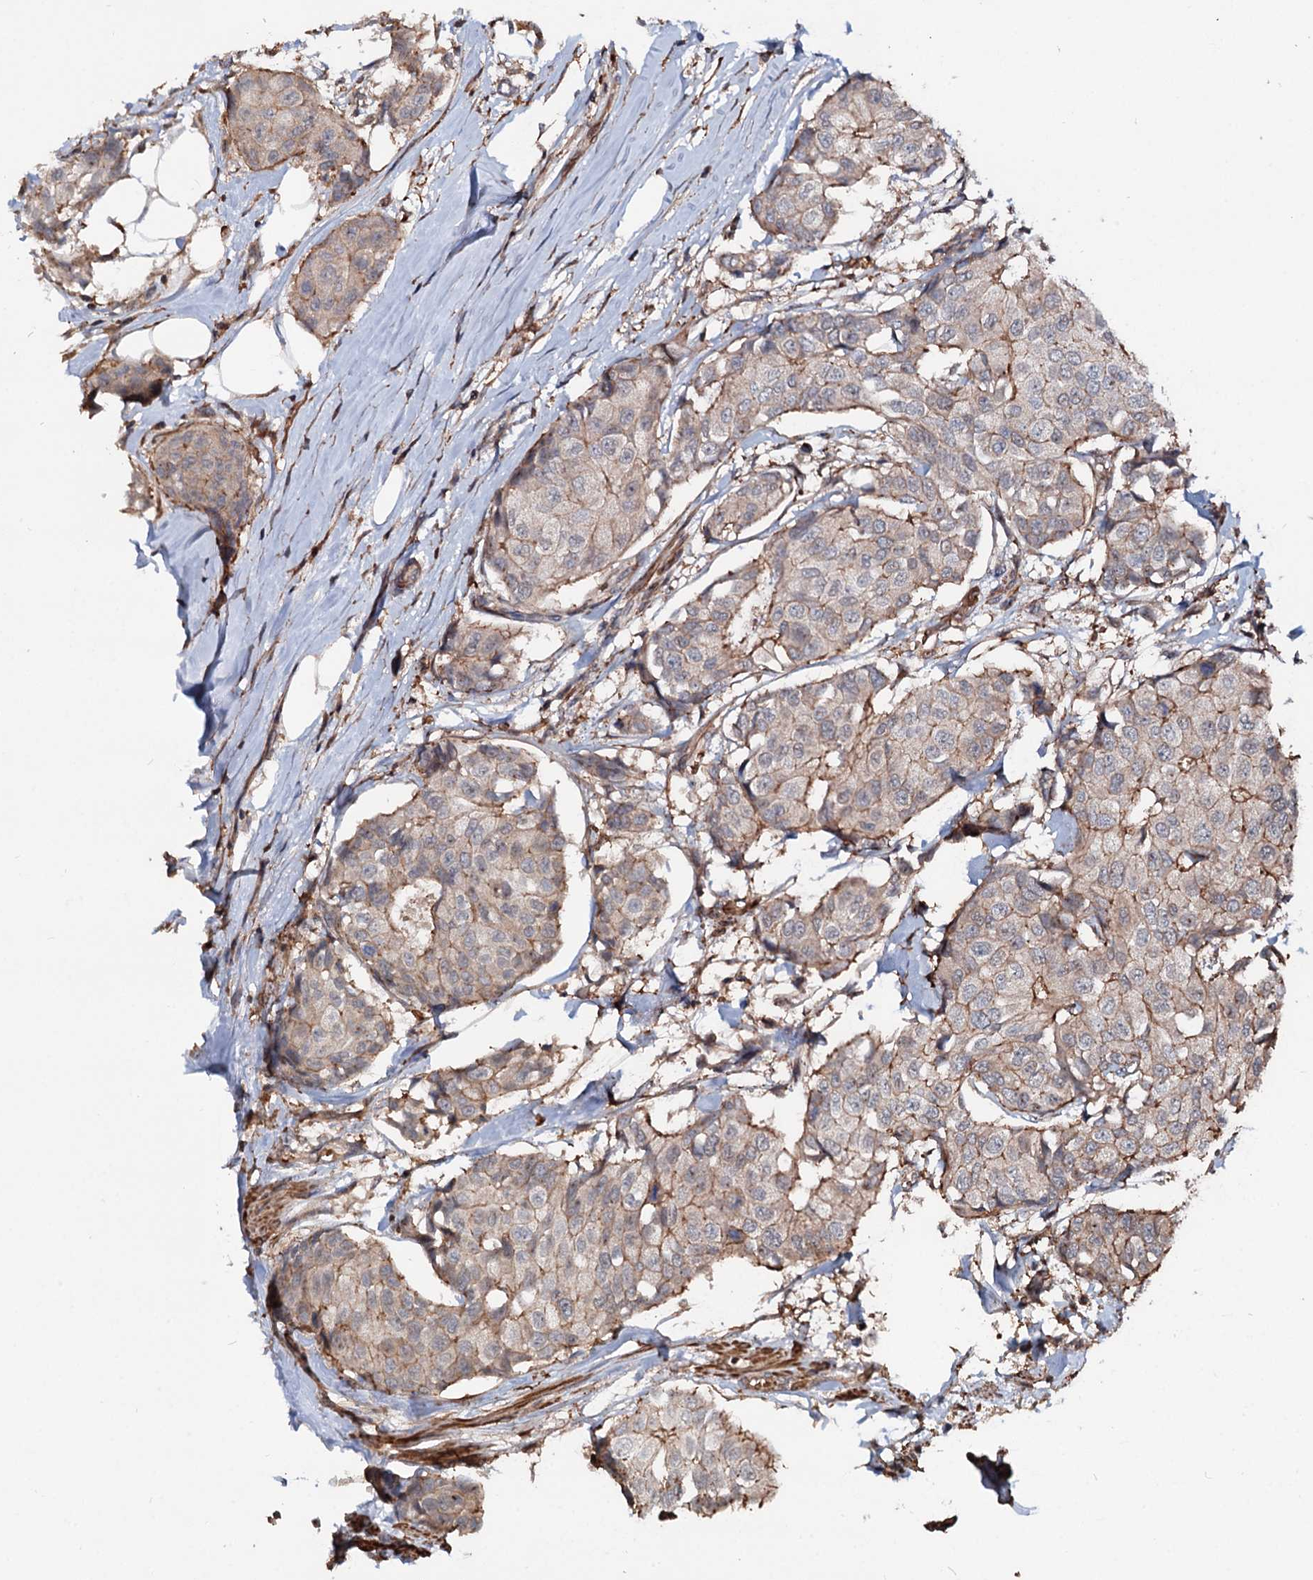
{"staining": {"intensity": "moderate", "quantity": "<25%", "location": "cytoplasmic/membranous"}, "tissue": "breast cancer", "cell_type": "Tumor cells", "image_type": "cancer", "snomed": [{"axis": "morphology", "description": "Duct carcinoma"}, {"axis": "topography", "description": "Breast"}], "caption": "Immunohistochemistry (IHC) image of neoplastic tissue: breast cancer (invasive ductal carcinoma) stained using immunohistochemistry displays low levels of moderate protein expression localized specifically in the cytoplasmic/membranous of tumor cells, appearing as a cytoplasmic/membranous brown color.", "gene": "GRIP1", "patient": {"sex": "female", "age": 80}}